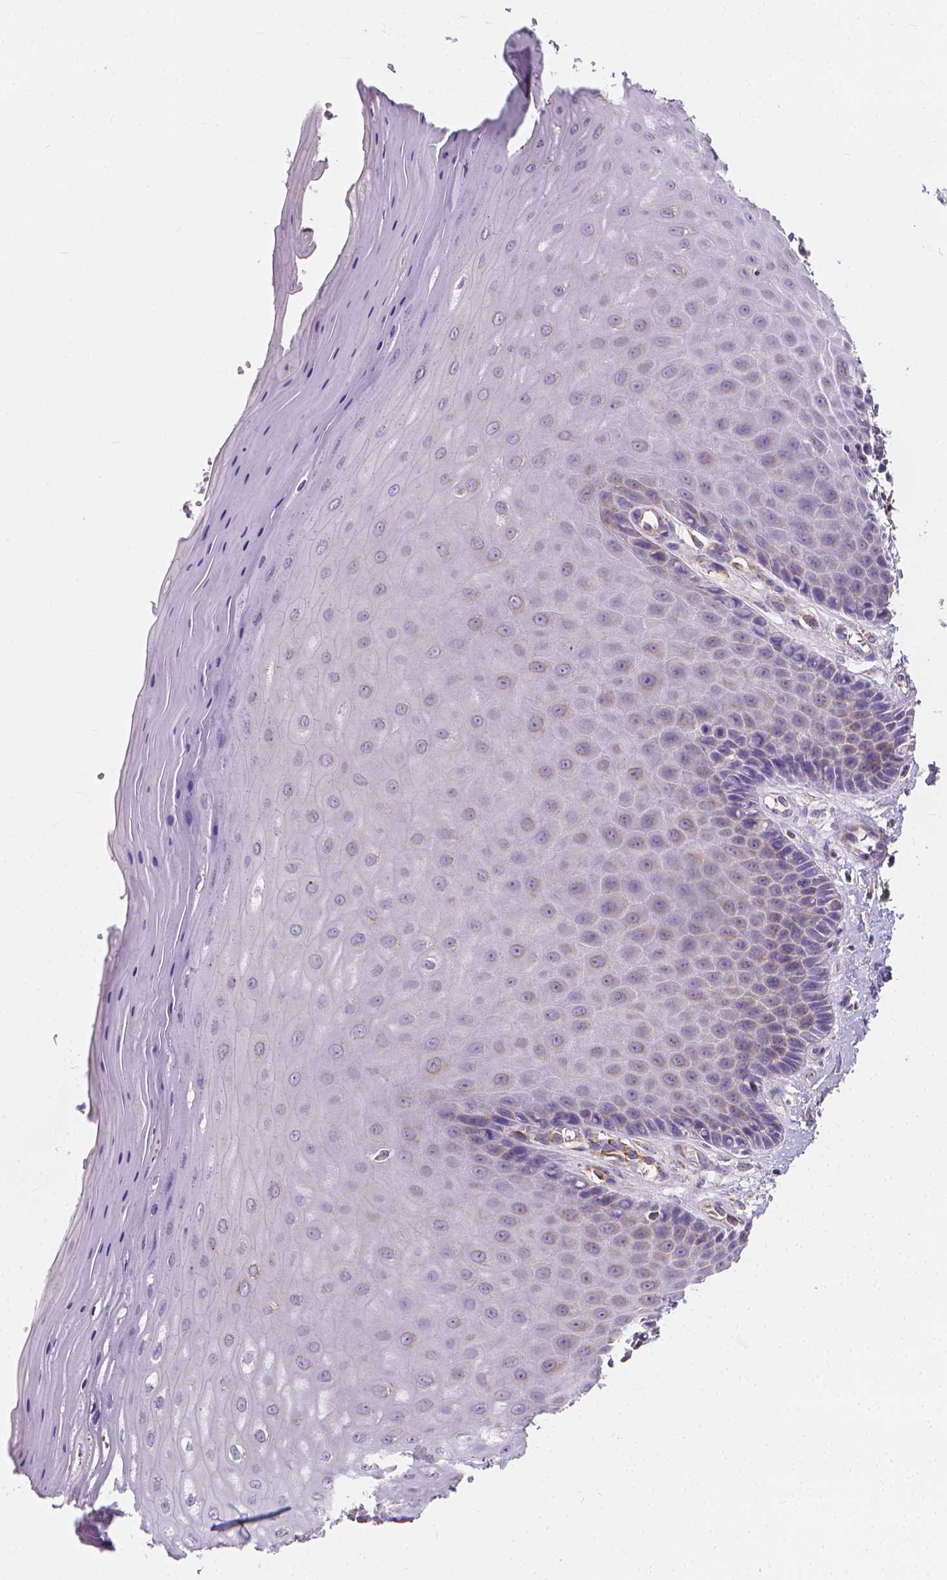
{"staining": {"intensity": "negative", "quantity": "none", "location": "none"}, "tissue": "vagina", "cell_type": "Squamous epithelial cells", "image_type": "normal", "snomed": [{"axis": "morphology", "description": "Normal tissue, NOS"}, {"axis": "topography", "description": "Vagina"}], "caption": "An immunohistochemistry (IHC) micrograph of unremarkable vagina is shown. There is no staining in squamous epithelial cells of vagina. Nuclei are stained in blue.", "gene": "SNCAIP", "patient": {"sex": "female", "age": 83}}